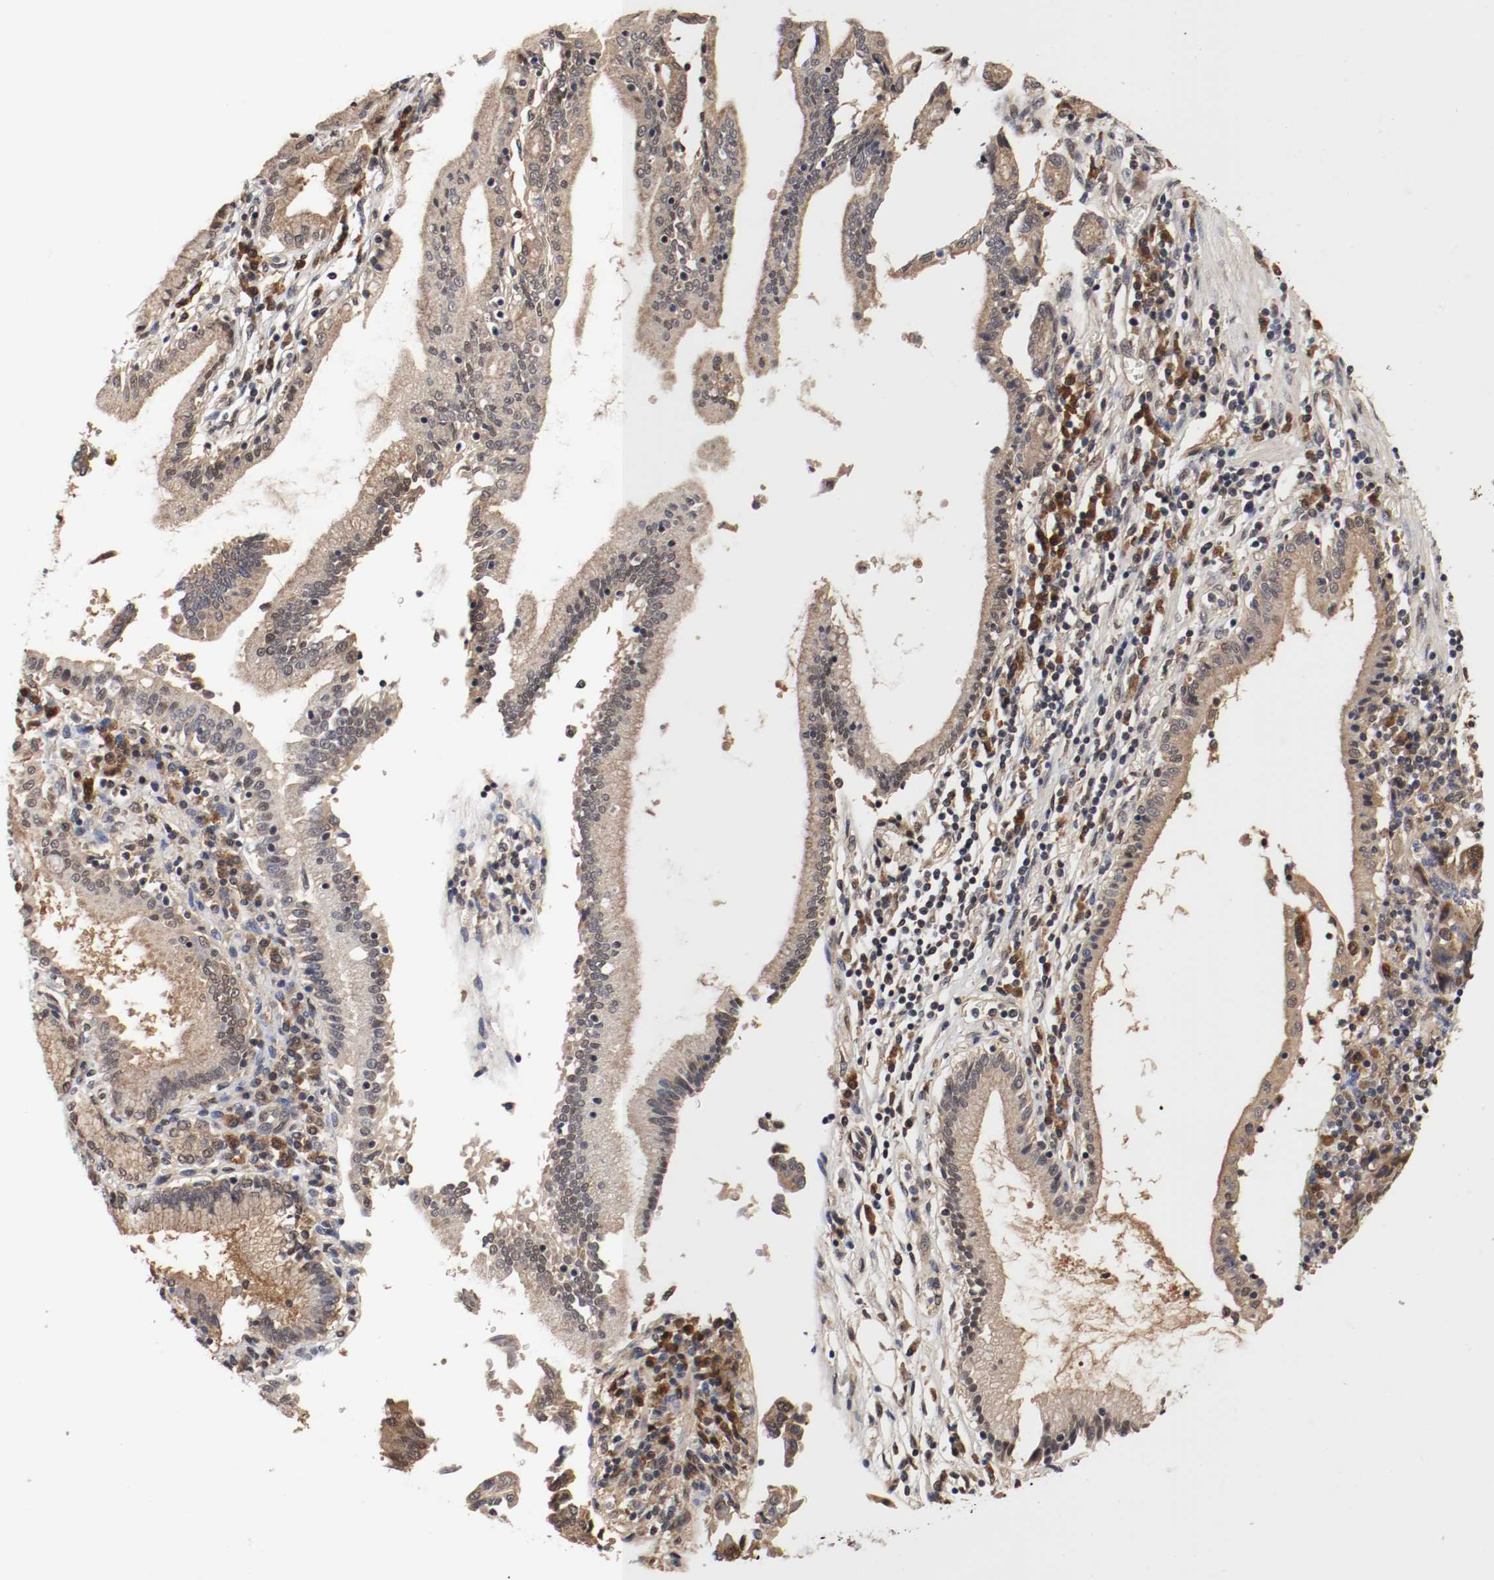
{"staining": {"intensity": "moderate", "quantity": ">75%", "location": "cytoplasmic/membranous,nuclear"}, "tissue": "pancreatic cancer", "cell_type": "Tumor cells", "image_type": "cancer", "snomed": [{"axis": "morphology", "description": "Adenocarcinoma, NOS"}, {"axis": "topography", "description": "Pancreas"}], "caption": "Protein expression analysis of human pancreatic cancer (adenocarcinoma) reveals moderate cytoplasmic/membranous and nuclear positivity in approximately >75% of tumor cells.", "gene": "AFG3L2", "patient": {"sex": "female", "age": 48}}